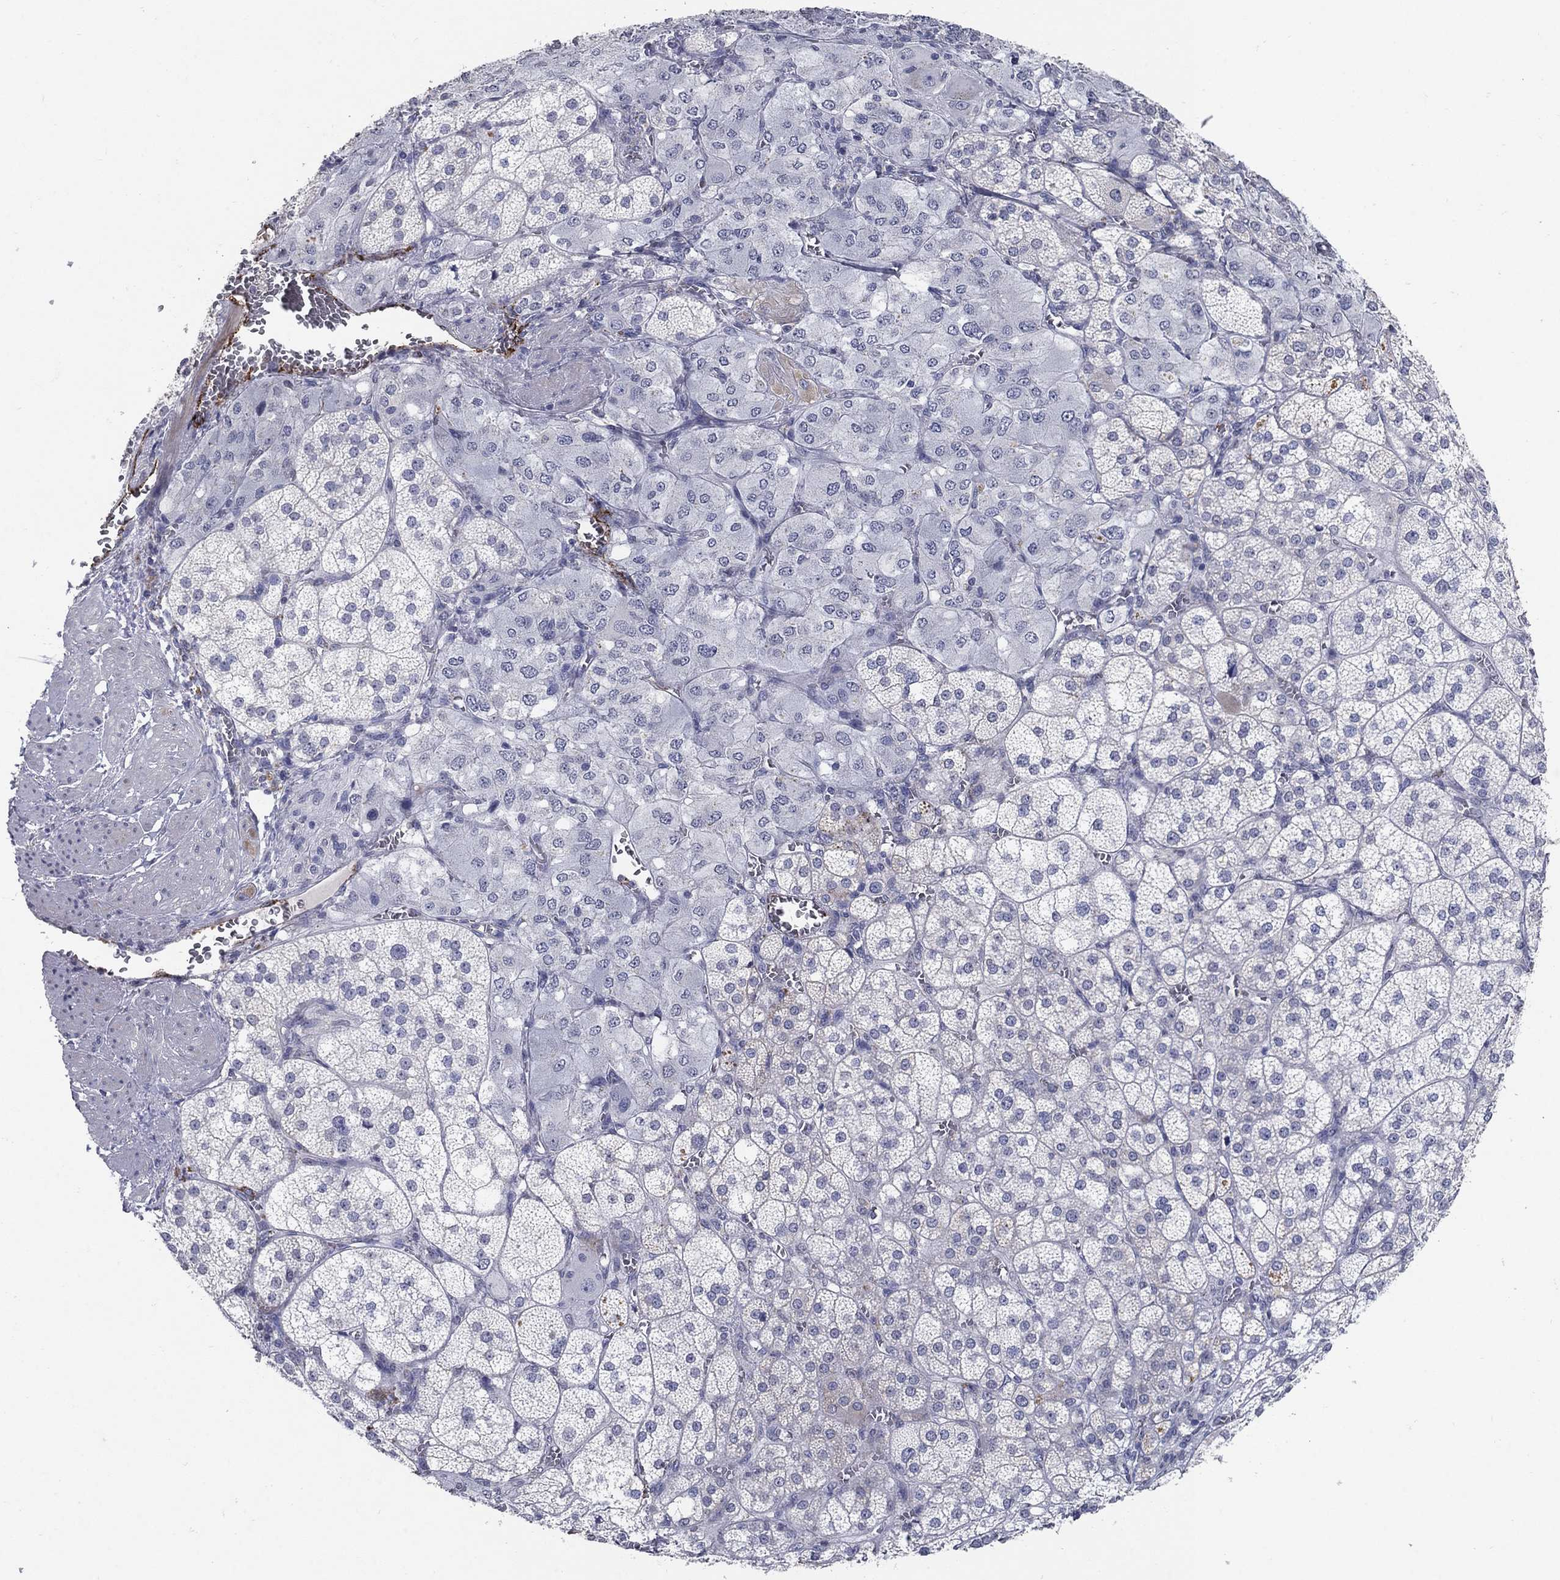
{"staining": {"intensity": "negative", "quantity": "none", "location": "none"}, "tissue": "adrenal gland", "cell_type": "Glandular cells", "image_type": "normal", "snomed": [{"axis": "morphology", "description": "Normal tissue, NOS"}, {"axis": "topography", "description": "Adrenal gland"}], "caption": "IHC image of unremarkable adrenal gland: adrenal gland stained with DAB exhibits no significant protein positivity in glandular cells. (DAB (3,3'-diaminobenzidine) immunohistochemistry, high magnification).", "gene": "TINAG", "patient": {"sex": "female", "age": 60}}